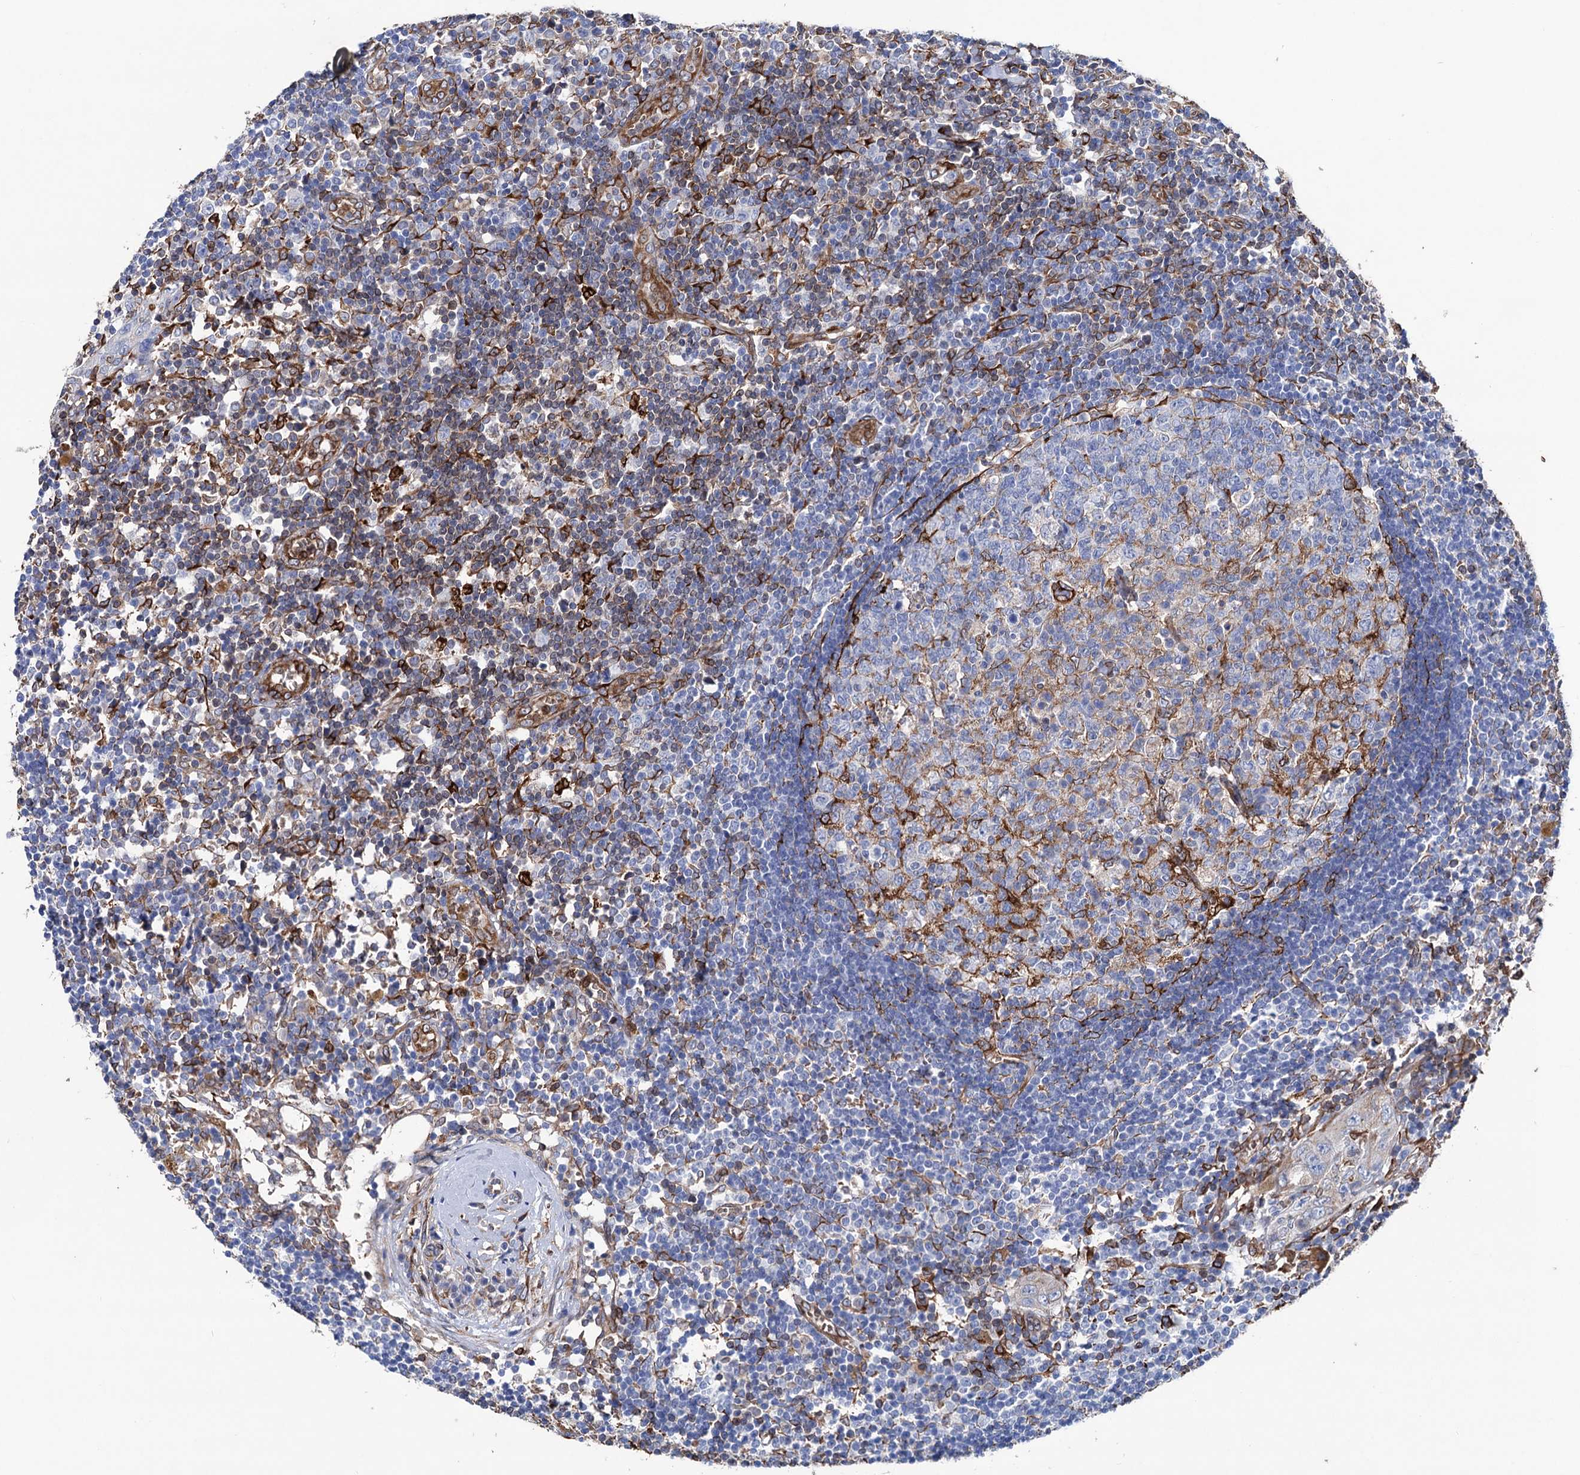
{"staining": {"intensity": "negative", "quantity": "none", "location": "none"}, "tissue": "lymph node", "cell_type": "Germinal center cells", "image_type": "normal", "snomed": [{"axis": "morphology", "description": "Normal tissue, NOS"}, {"axis": "morphology", "description": "Squamous cell carcinoma, metastatic, NOS"}, {"axis": "topography", "description": "Lymph node"}], "caption": "Immunohistochemical staining of benign lymph node reveals no significant expression in germinal center cells.", "gene": "STING1", "patient": {"sex": "male", "age": 73}}